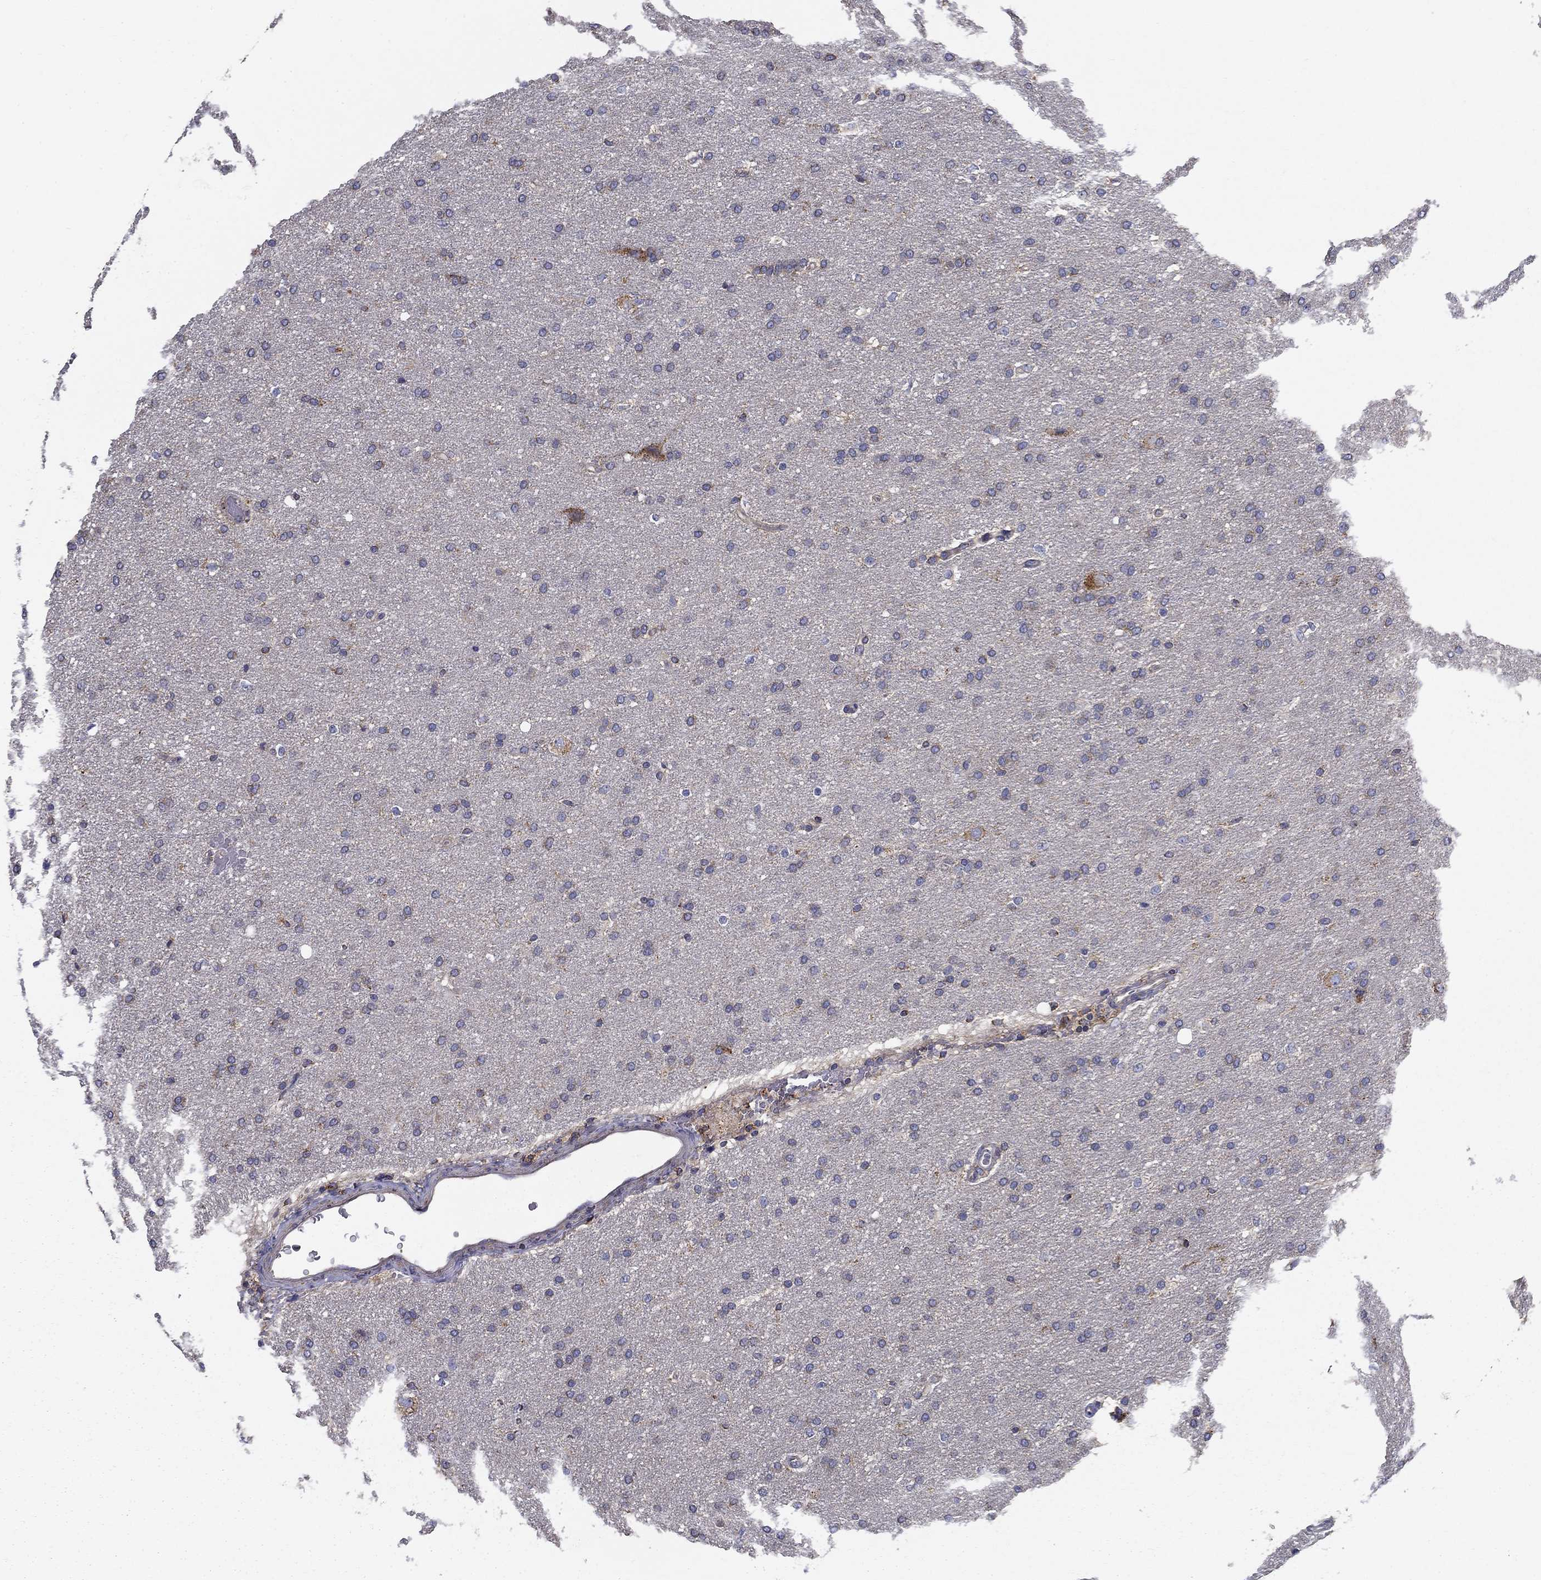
{"staining": {"intensity": "negative", "quantity": "none", "location": "none"}, "tissue": "glioma", "cell_type": "Tumor cells", "image_type": "cancer", "snomed": [{"axis": "morphology", "description": "Glioma, malignant, Low grade"}, {"axis": "topography", "description": "Brain"}], "caption": "Protein analysis of glioma displays no significant positivity in tumor cells. (DAB immunohistochemistry (IHC), high magnification).", "gene": "NME5", "patient": {"sex": "female", "age": 37}}